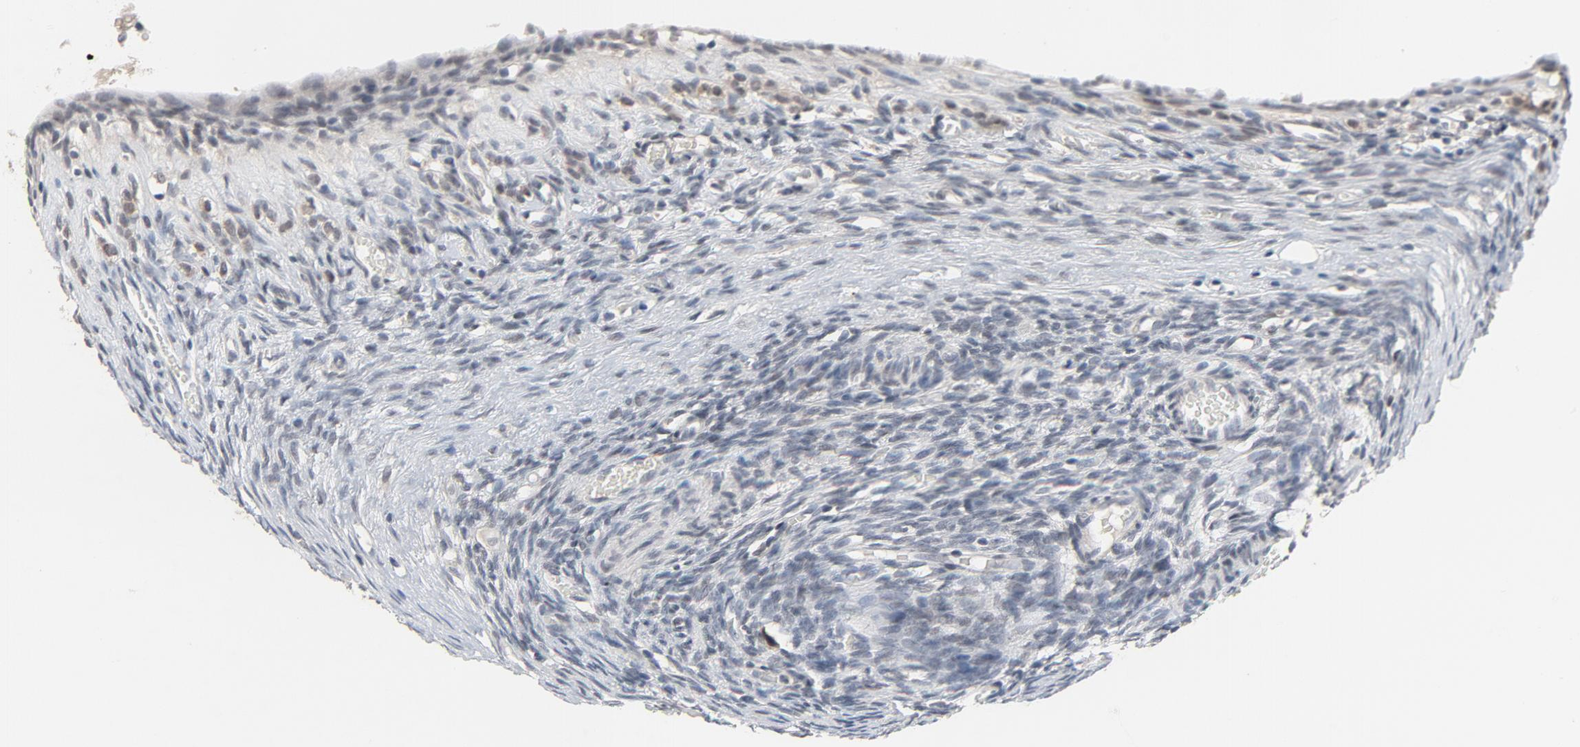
{"staining": {"intensity": "negative", "quantity": "none", "location": "none"}, "tissue": "ovary", "cell_type": "Ovarian stroma cells", "image_type": "normal", "snomed": [{"axis": "morphology", "description": "Normal tissue, NOS"}, {"axis": "topography", "description": "Ovary"}], "caption": "Ovary stained for a protein using IHC demonstrates no positivity ovarian stroma cells.", "gene": "MT3", "patient": {"sex": "female", "age": 35}}